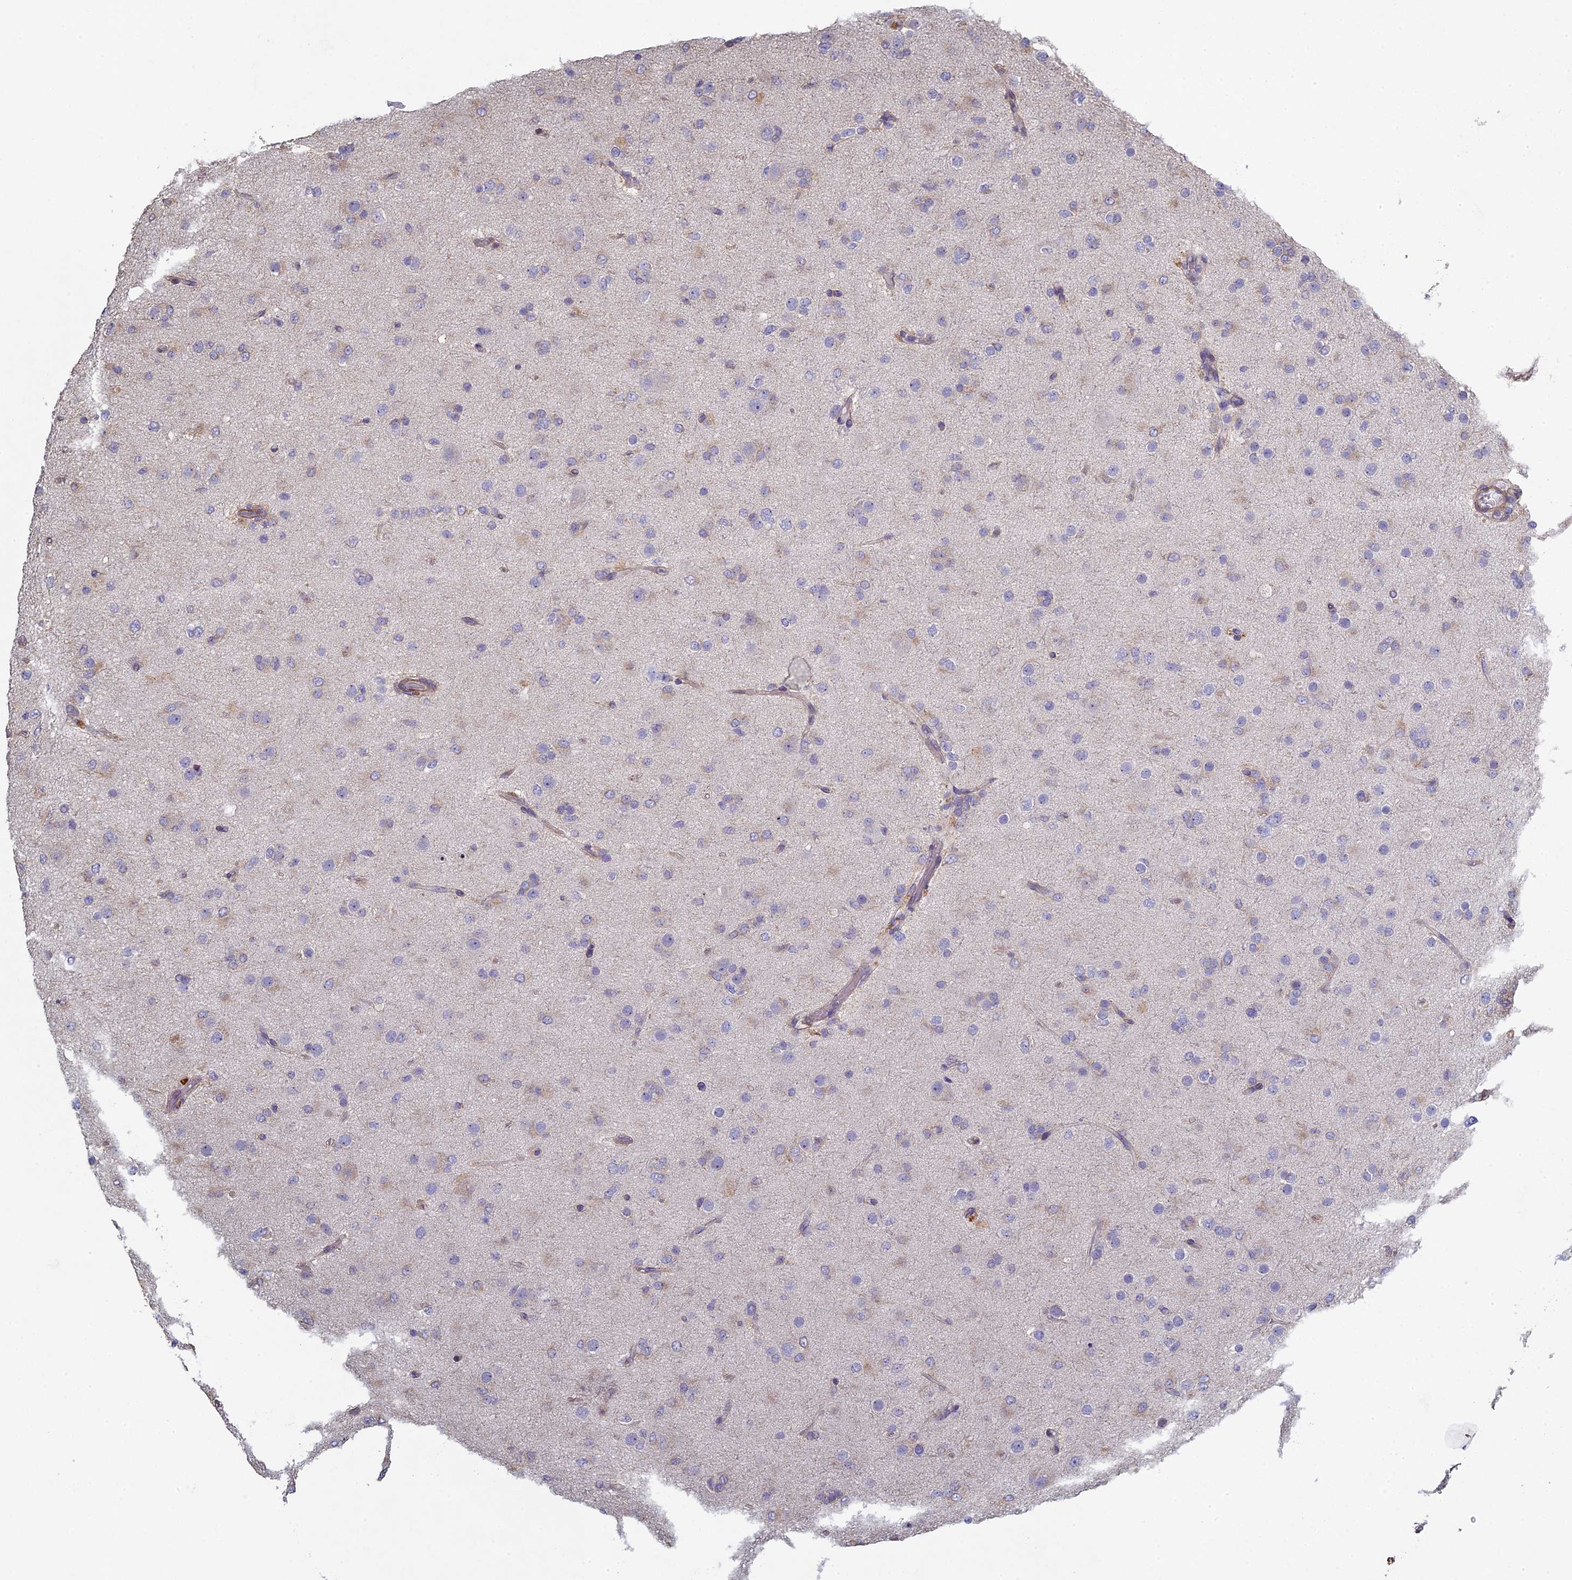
{"staining": {"intensity": "weak", "quantity": "<25%", "location": "cytoplasmic/membranous"}, "tissue": "glioma", "cell_type": "Tumor cells", "image_type": "cancer", "snomed": [{"axis": "morphology", "description": "Glioma, malignant, Low grade"}, {"axis": "topography", "description": "Brain"}], "caption": "A histopathology image of glioma stained for a protein demonstrates no brown staining in tumor cells.", "gene": "DIXDC1", "patient": {"sex": "male", "age": 65}}